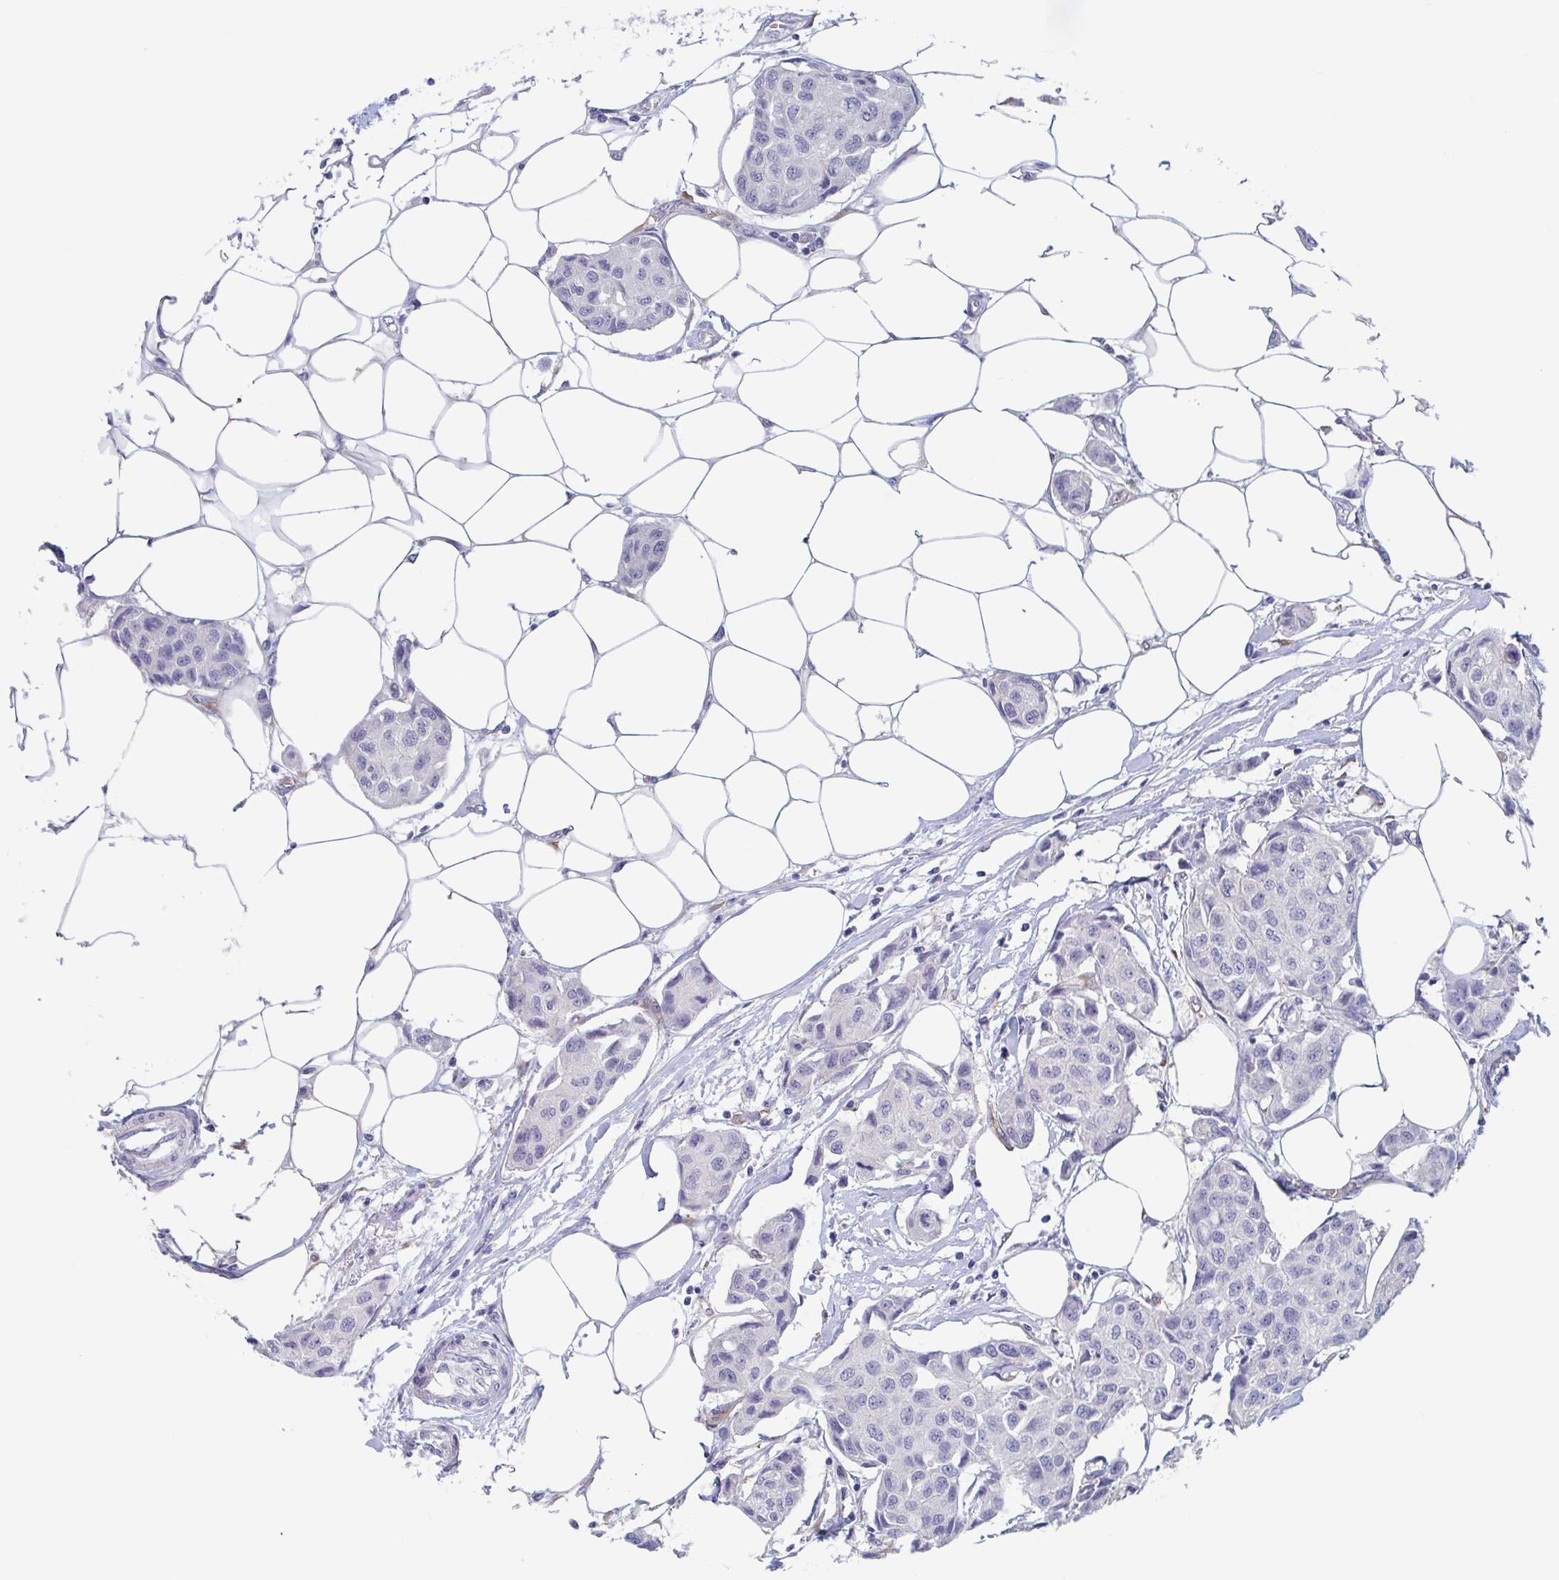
{"staining": {"intensity": "negative", "quantity": "none", "location": "none"}, "tissue": "breast cancer", "cell_type": "Tumor cells", "image_type": "cancer", "snomed": [{"axis": "morphology", "description": "Duct carcinoma"}, {"axis": "topography", "description": "Breast"}, {"axis": "topography", "description": "Lymph node"}], "caption": "The image displays no significant expression in tumor cells of intraductal carcinoma (breast).", "gene": "ST14", "patient": {"sex": "female", "age": 80}}